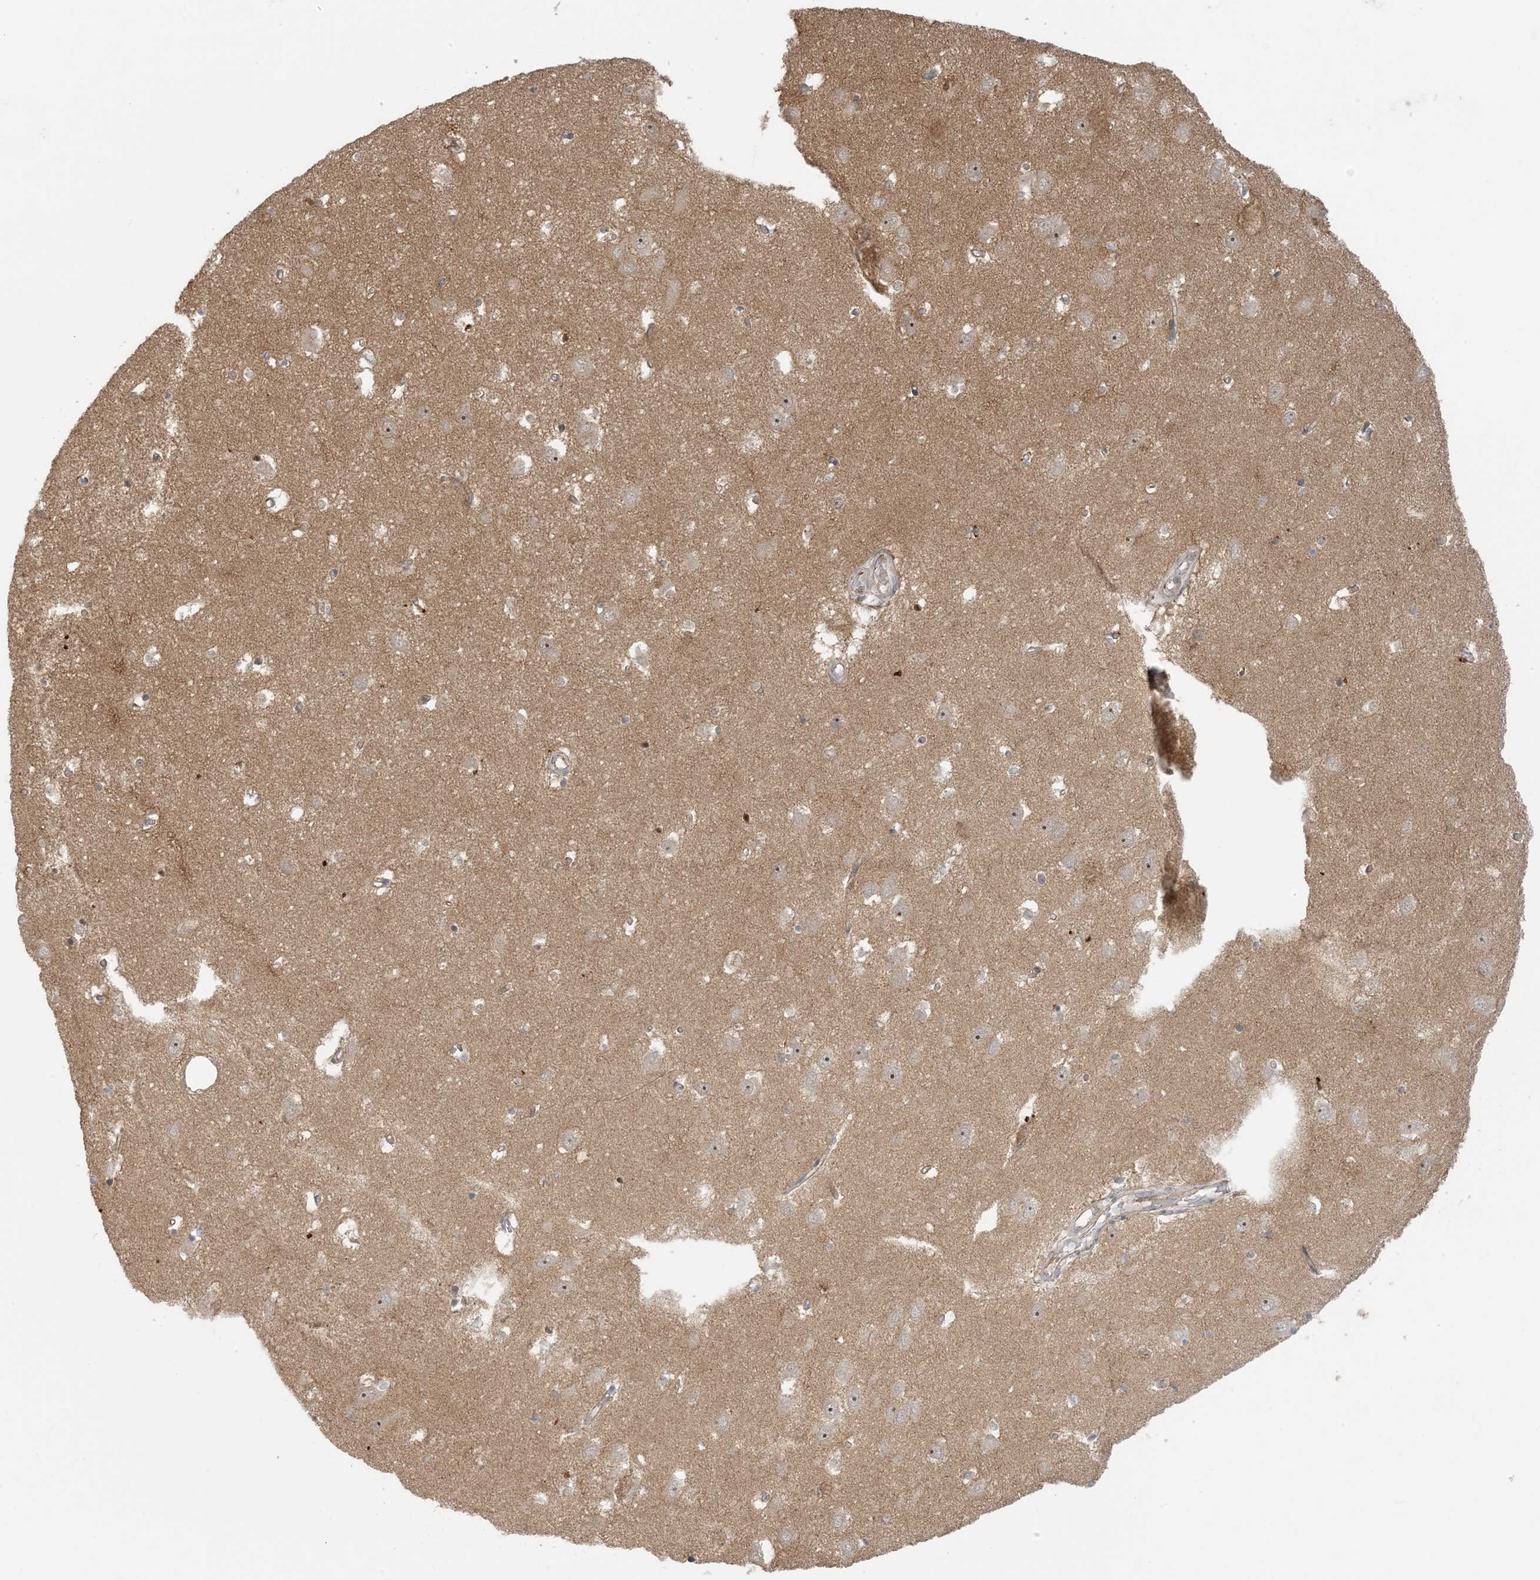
{"staining": {"intensity": "negative", "quantity": "none", "location": "none"}, "tissue": "hippocampus", "cell_type": "Glial cells", "image_type": "normal", "snomed": [{"axis": "morphology", "description": "Normal tissue, NOS"}, {"axis": "topography", "description": "Hippocampus"}], "caption": "This is an immunohistochemistry histopathology image of benign hippocampus. There is no staining in glial cells.", "gene": "OBI1", "patient": {"sex": "male", "age": 70}}